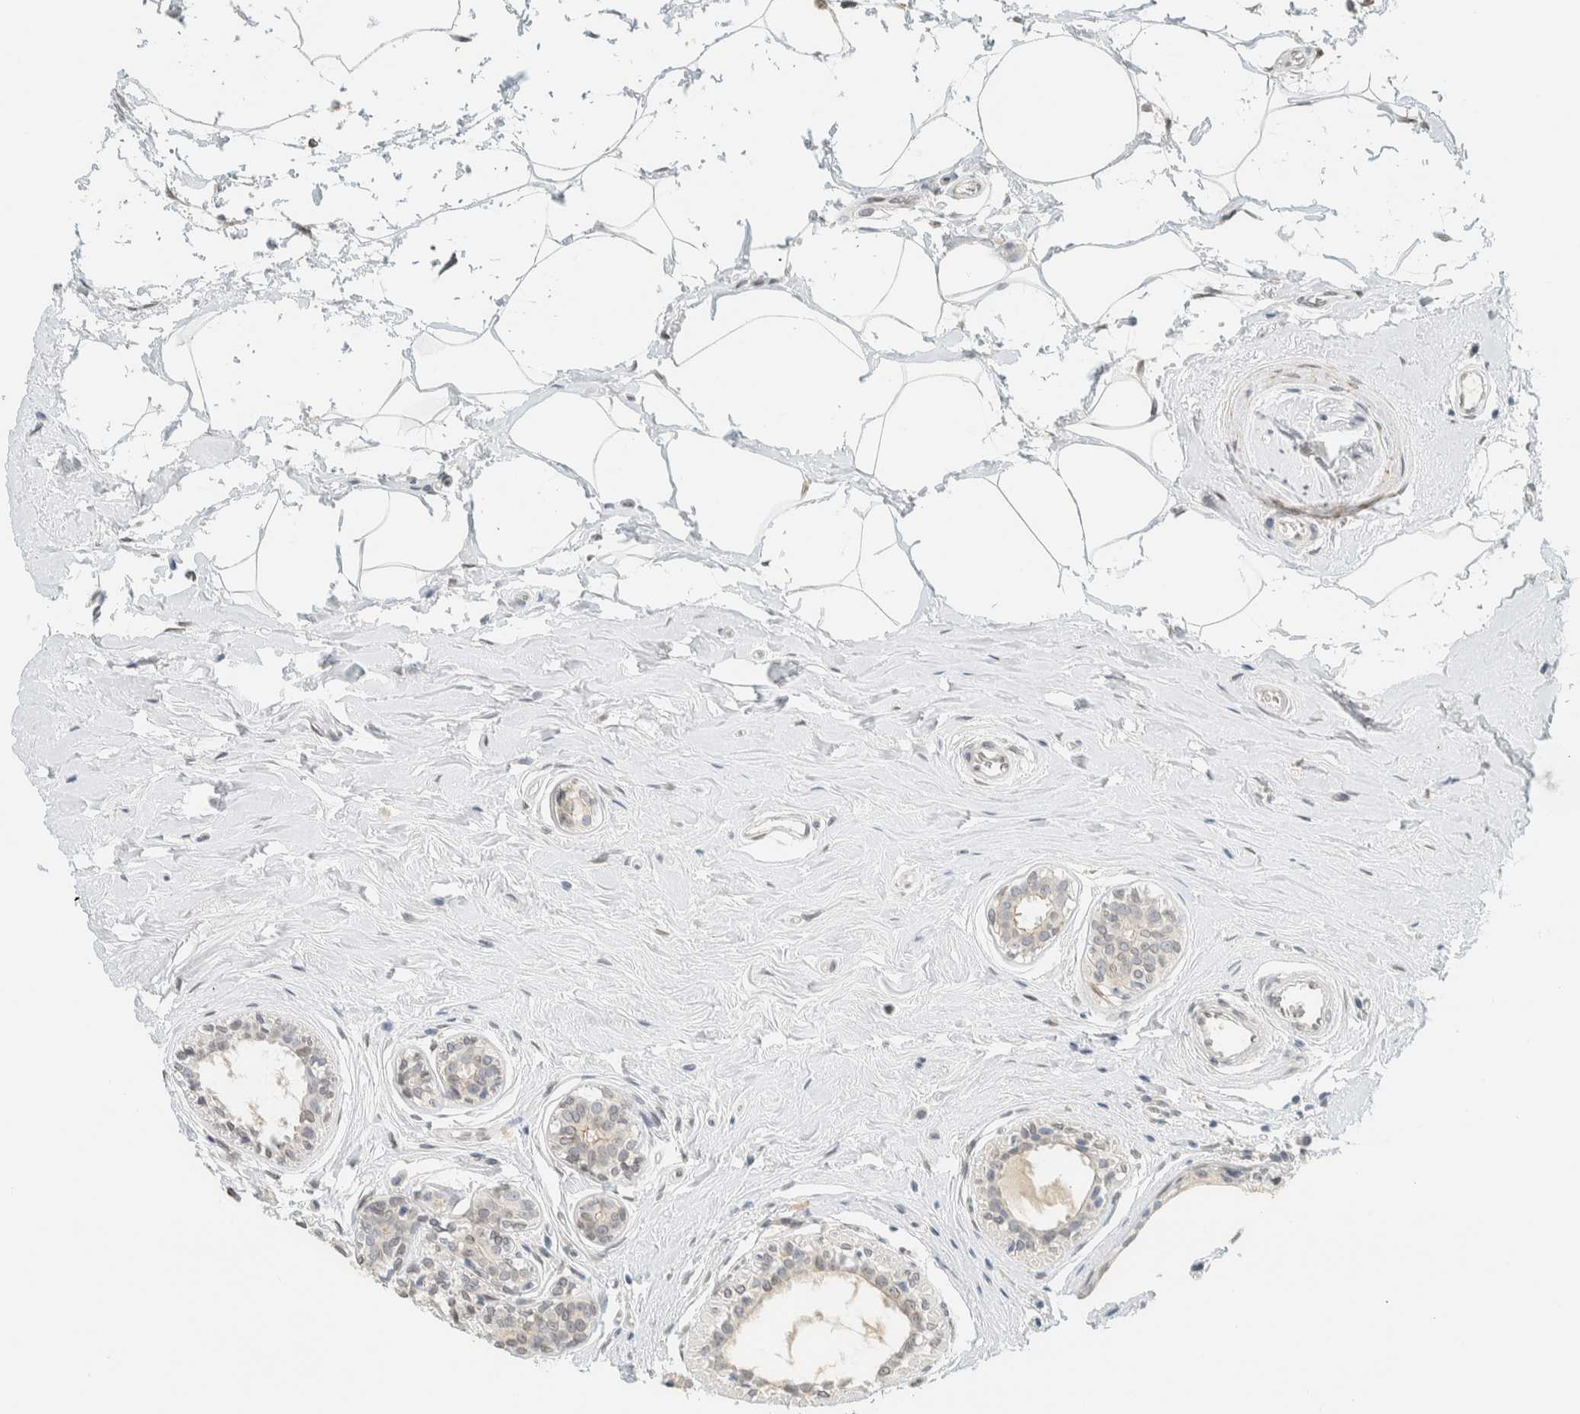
{"staining": {"intensity": "negative", "quantity": "none", "location": "none"}, "tissue": "breast cancer", "cell_type": "Tumor cells", "image_type": "cancer", "snomed": [{"axis": "morphology", "description": "Duct carcinoma"}, {"axis": "topography", "description": "Breast"}], "caption": "This is an immunohistochemistry (IHC) histopathology image of breast cancer. There is no expression in tumor cells.", "gene": "C1QTNF12", "patient": {"sex": "female", "age": 55}}